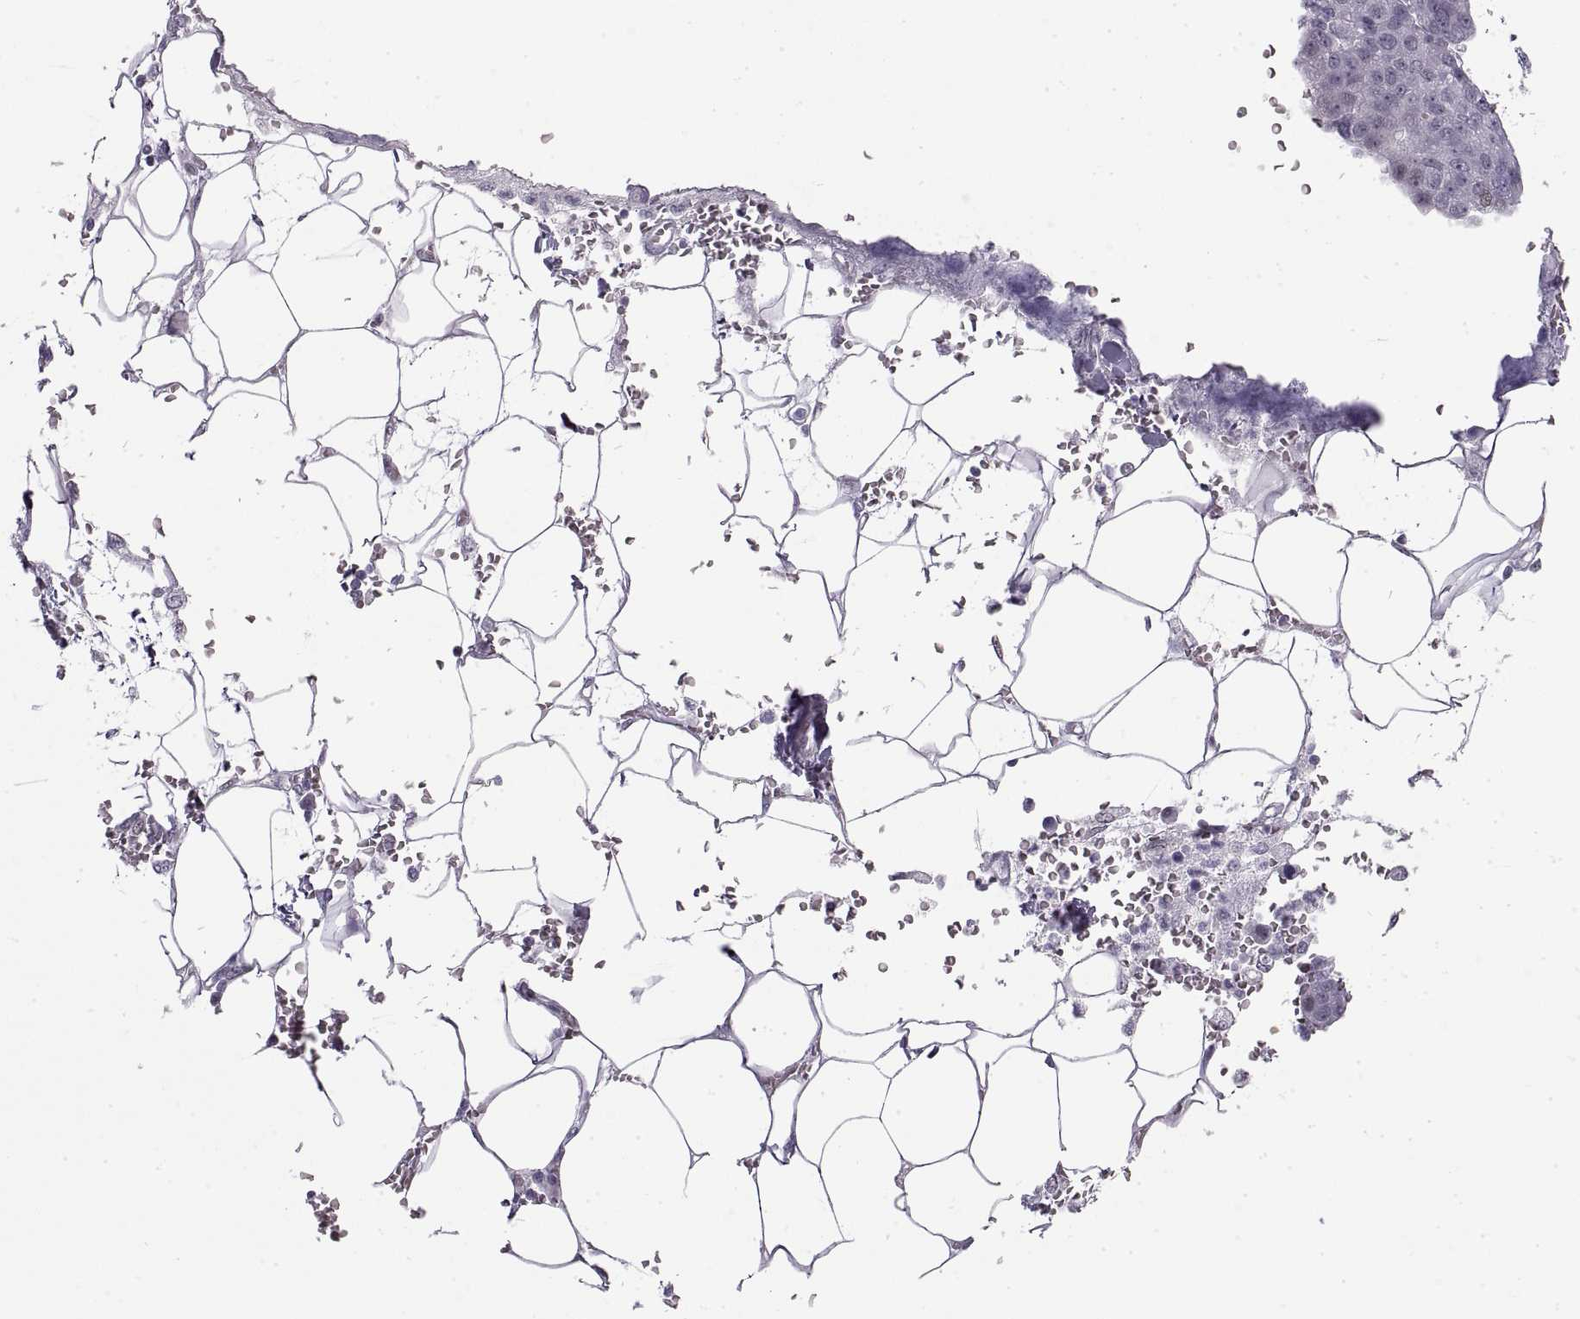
{"staining": {"intensity": "negative", "quantity": "none", "location": "none"}, "tissue": "pancreatic cancer", "cell_type": "Tumor cells", "image_type": "cancer", "snomed": [{"axis": "morphology", "description": "Adenocarcinoma, NOS"}, {"axis": "topography", "description": "Pancreas"}], "caption": "The immunohistochemistry histopathology image has no significant expression in tumor cells of pancreatic adenocarcinoma tissue.", "gene": "NANOS3", "patient": {"sex": "female", "age": 61}}